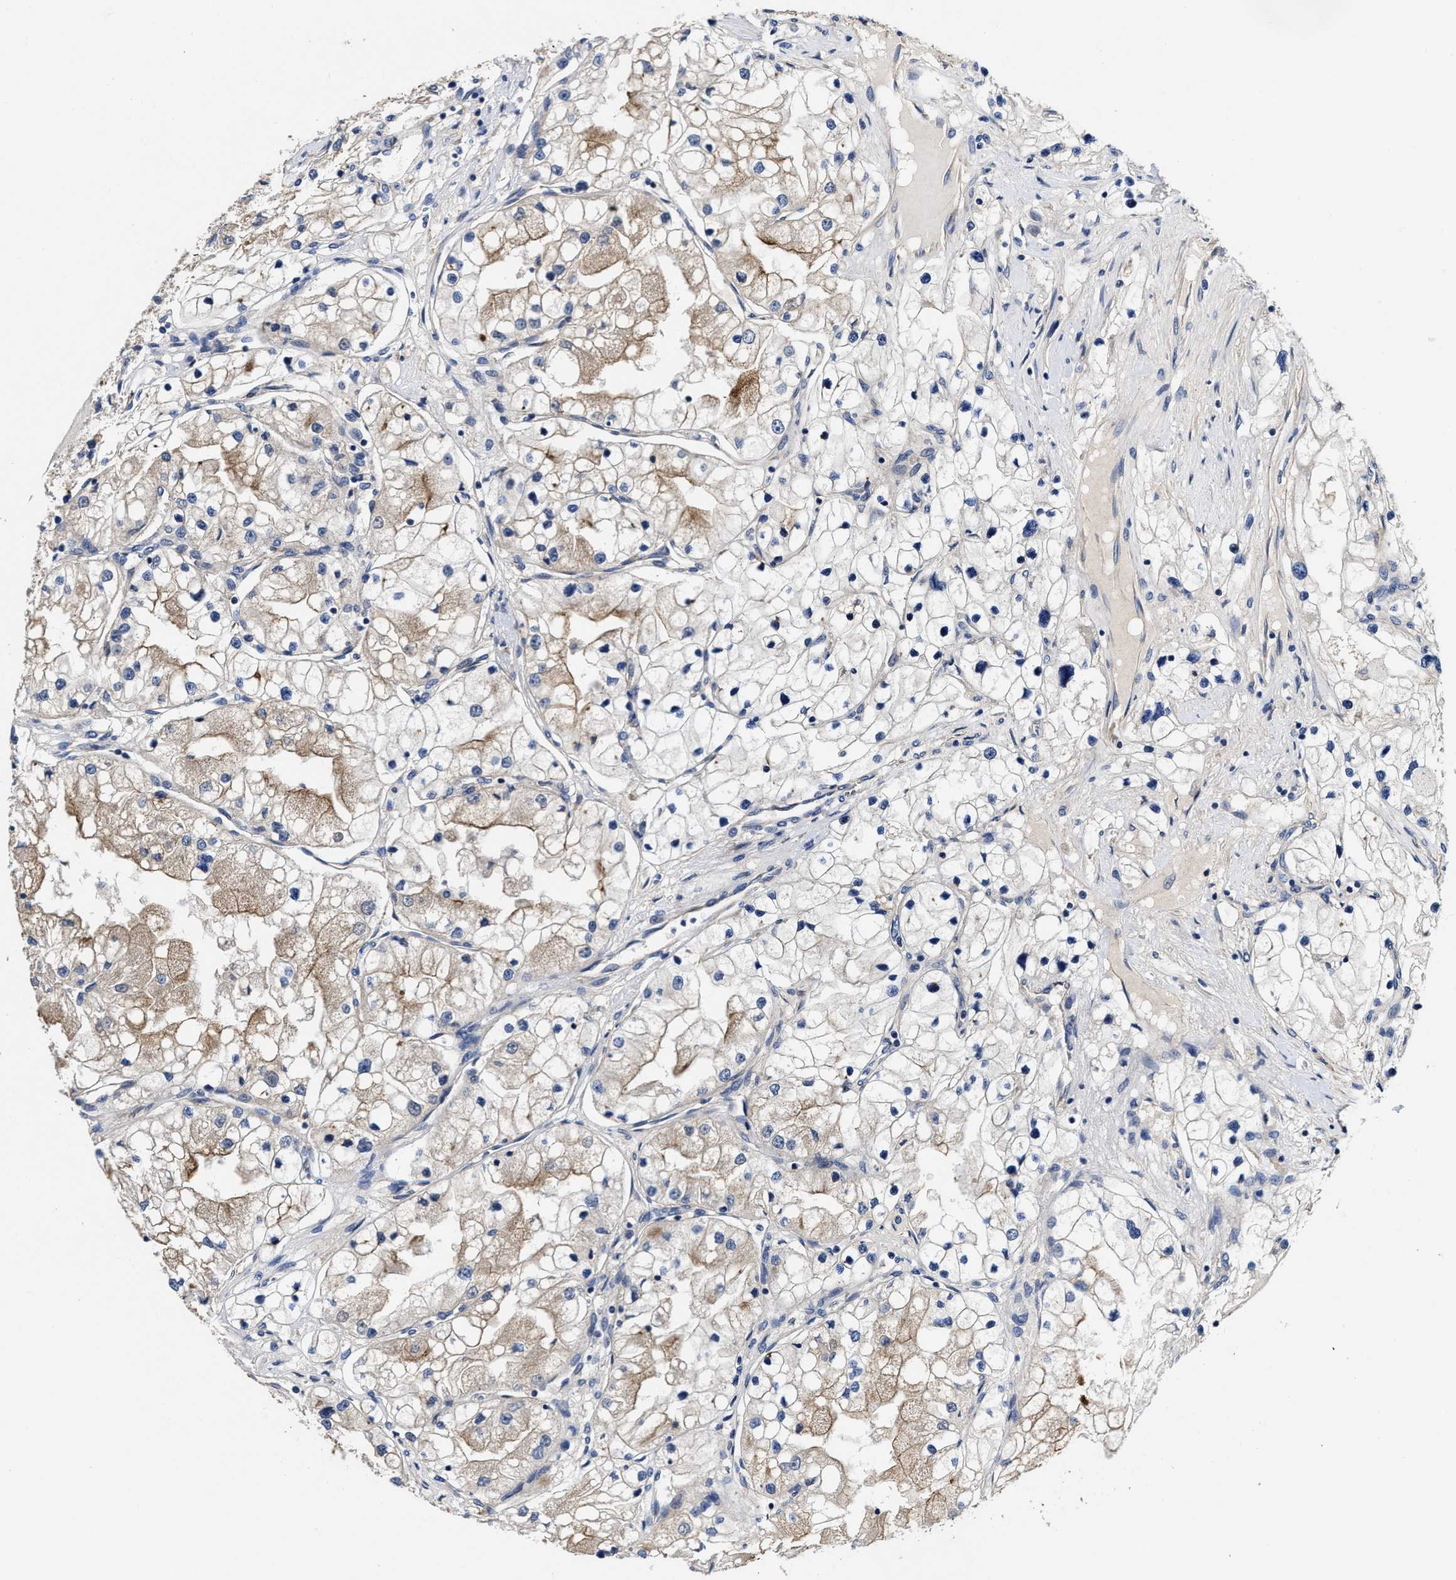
{"staining": {"intensity": "moderate", "quantity": "<25%", "location": "cytoplasmic/membranous"}, "tissue": "renal cancer", "cell_type": "Tumor cells", "image_type": "cancer", "snomed": [{"axis": "morphology", "description": "Adenocarcinoma, NOS"}, {"axis": "topography", "description": "Kidney"}], "caption": "Protein expression analysis of human renal adenocarcinoma reveals moderate cytoplasmic/membranous expression in approximately <25% of tumor cells.", "gene": "TRAF6", "patient": {"sex": "male", "age": 68}}